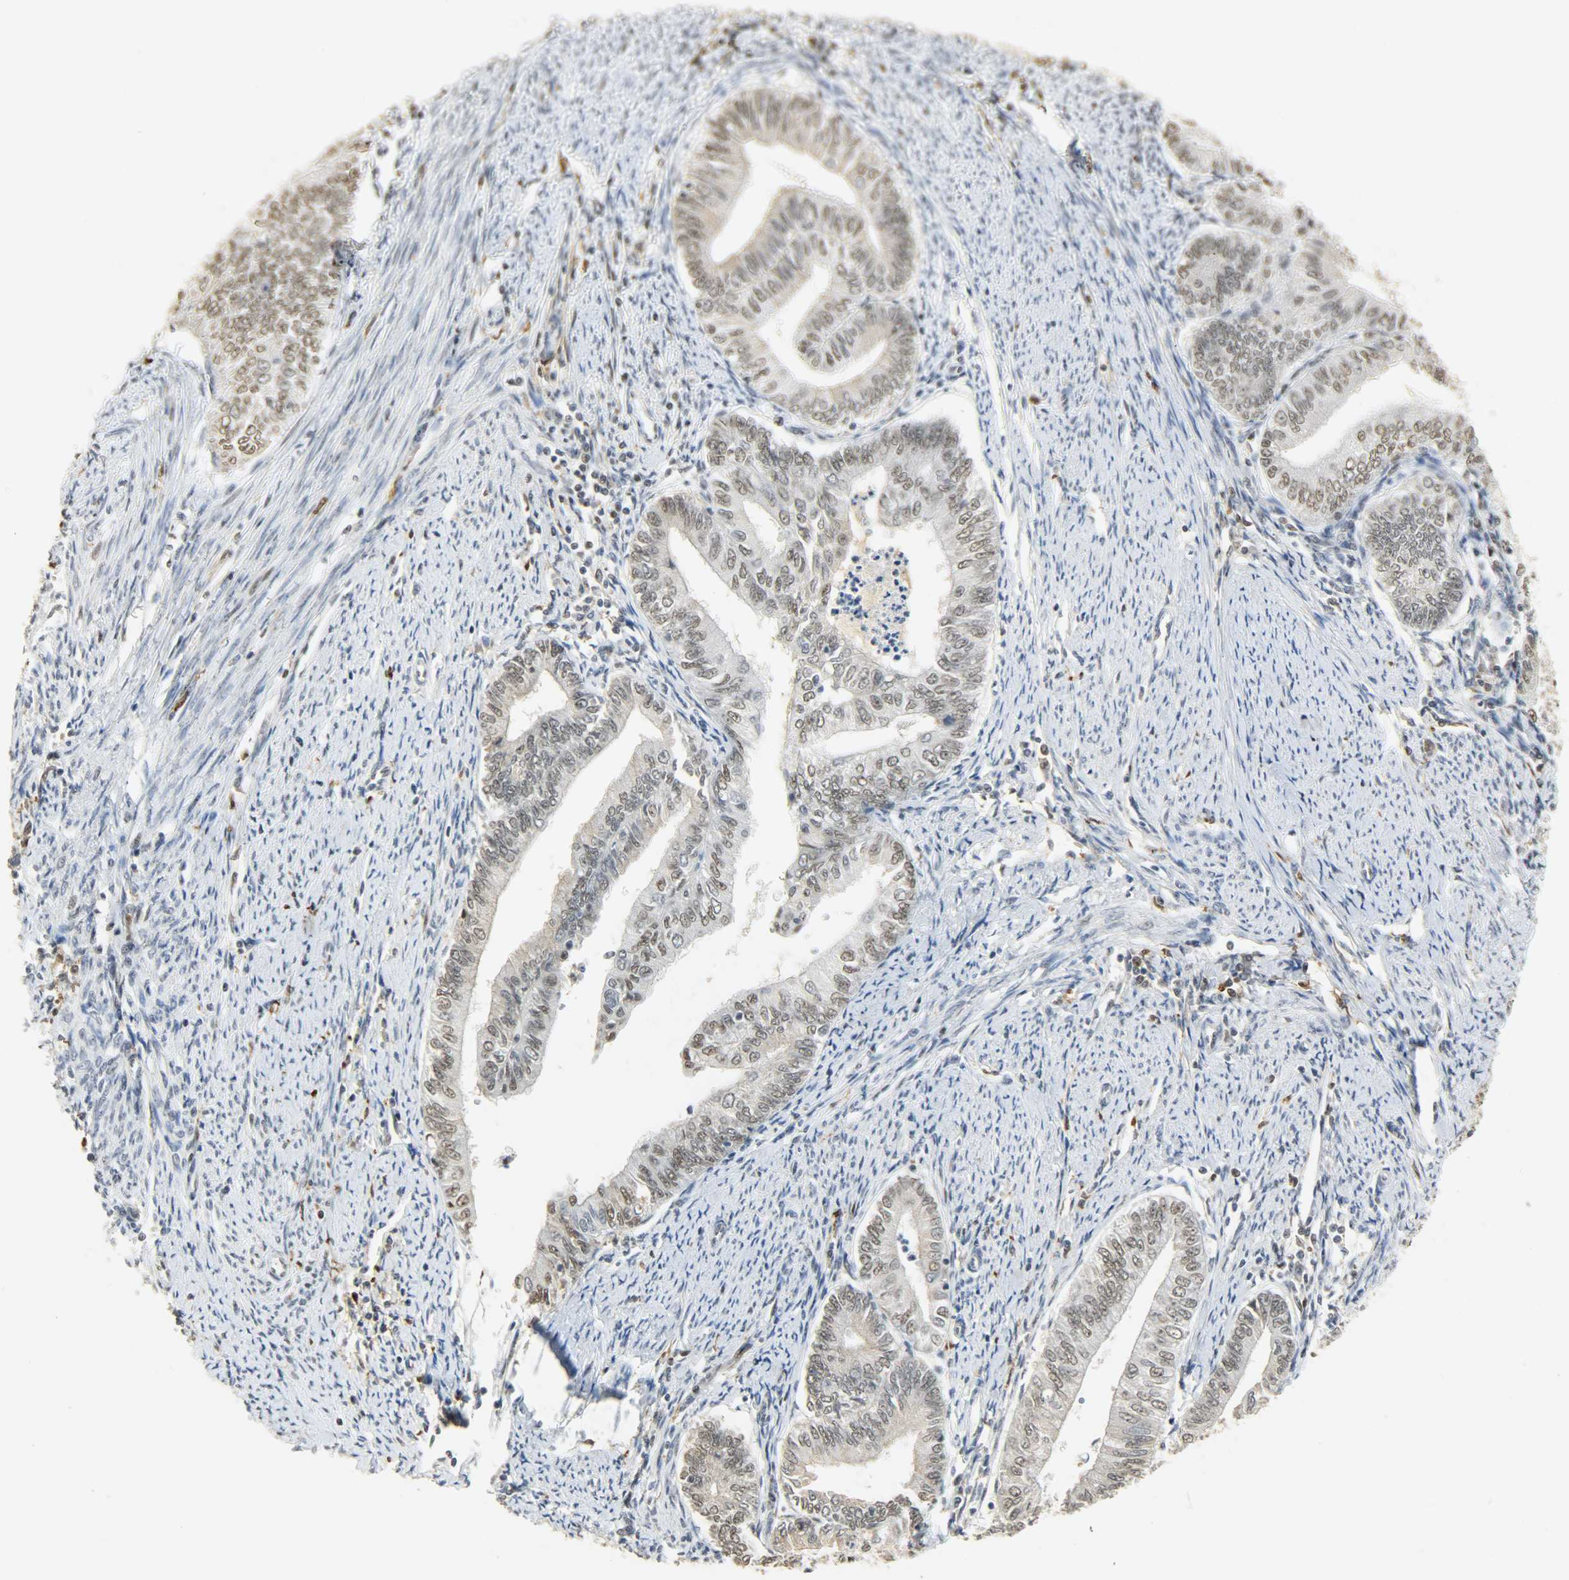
{"staining": {"intensity": "weak", "quantity": ">75%", "location": "nuclear"}, "tissue": "endometrial cancer", "cell_type": "Tumor cells", "image_type": "cancer", "snomed": [{"axis": "morphology", "description": "Adenocarcinoma, NOS"}, {"axis": "topography", "description": "Endometrium"}], "caption": "Immunohistochemical staining of human endometrial cancer displays low levels of weak nuclear protein staining in approximately >75% of tumor cells.", "gene": "NGFR", "patient": {"sex": "female", "age": 66}}